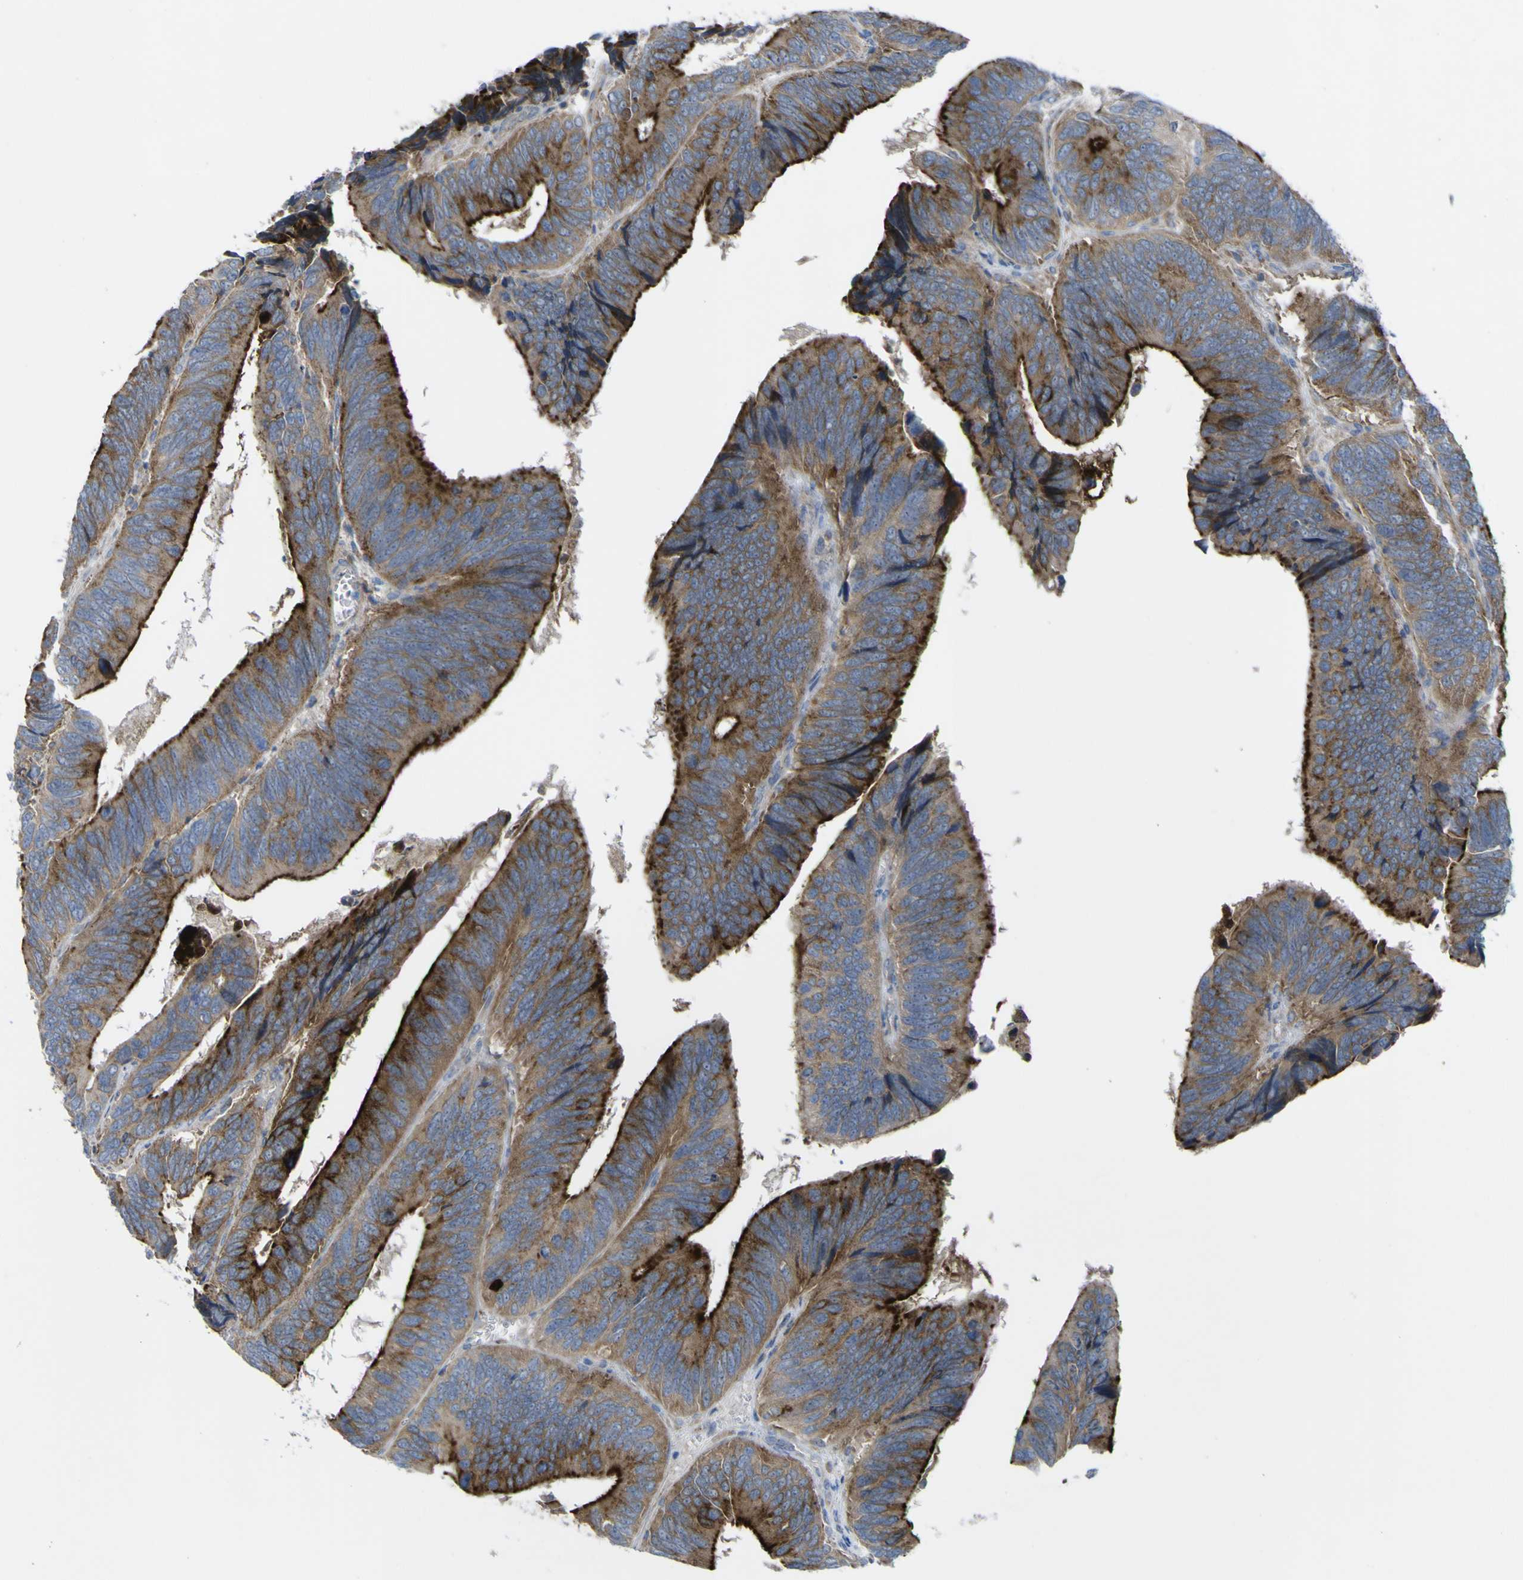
{"staining": {"intensity": "strong", "quantity": "25%-75%", "location": "cytoplasmic/membranous"}, "tissue": "colorectal cancer", "cell_type": "Tumor cells", "image_type": "cancer", "snomed": [{"axis": "morphology", "description": "Adenocarcinoma, NOS"}, {"axis": "topography", "description": "Colon"}], "caption": "Colorectal cancer (adenocarcinoma) stained with a brown dye shows strong cytoplasmic/membranous positive positivity in about 25%-75% of tumor cells.", "gene": "CST3", "patient": {"sex": "male", "age": 72}}